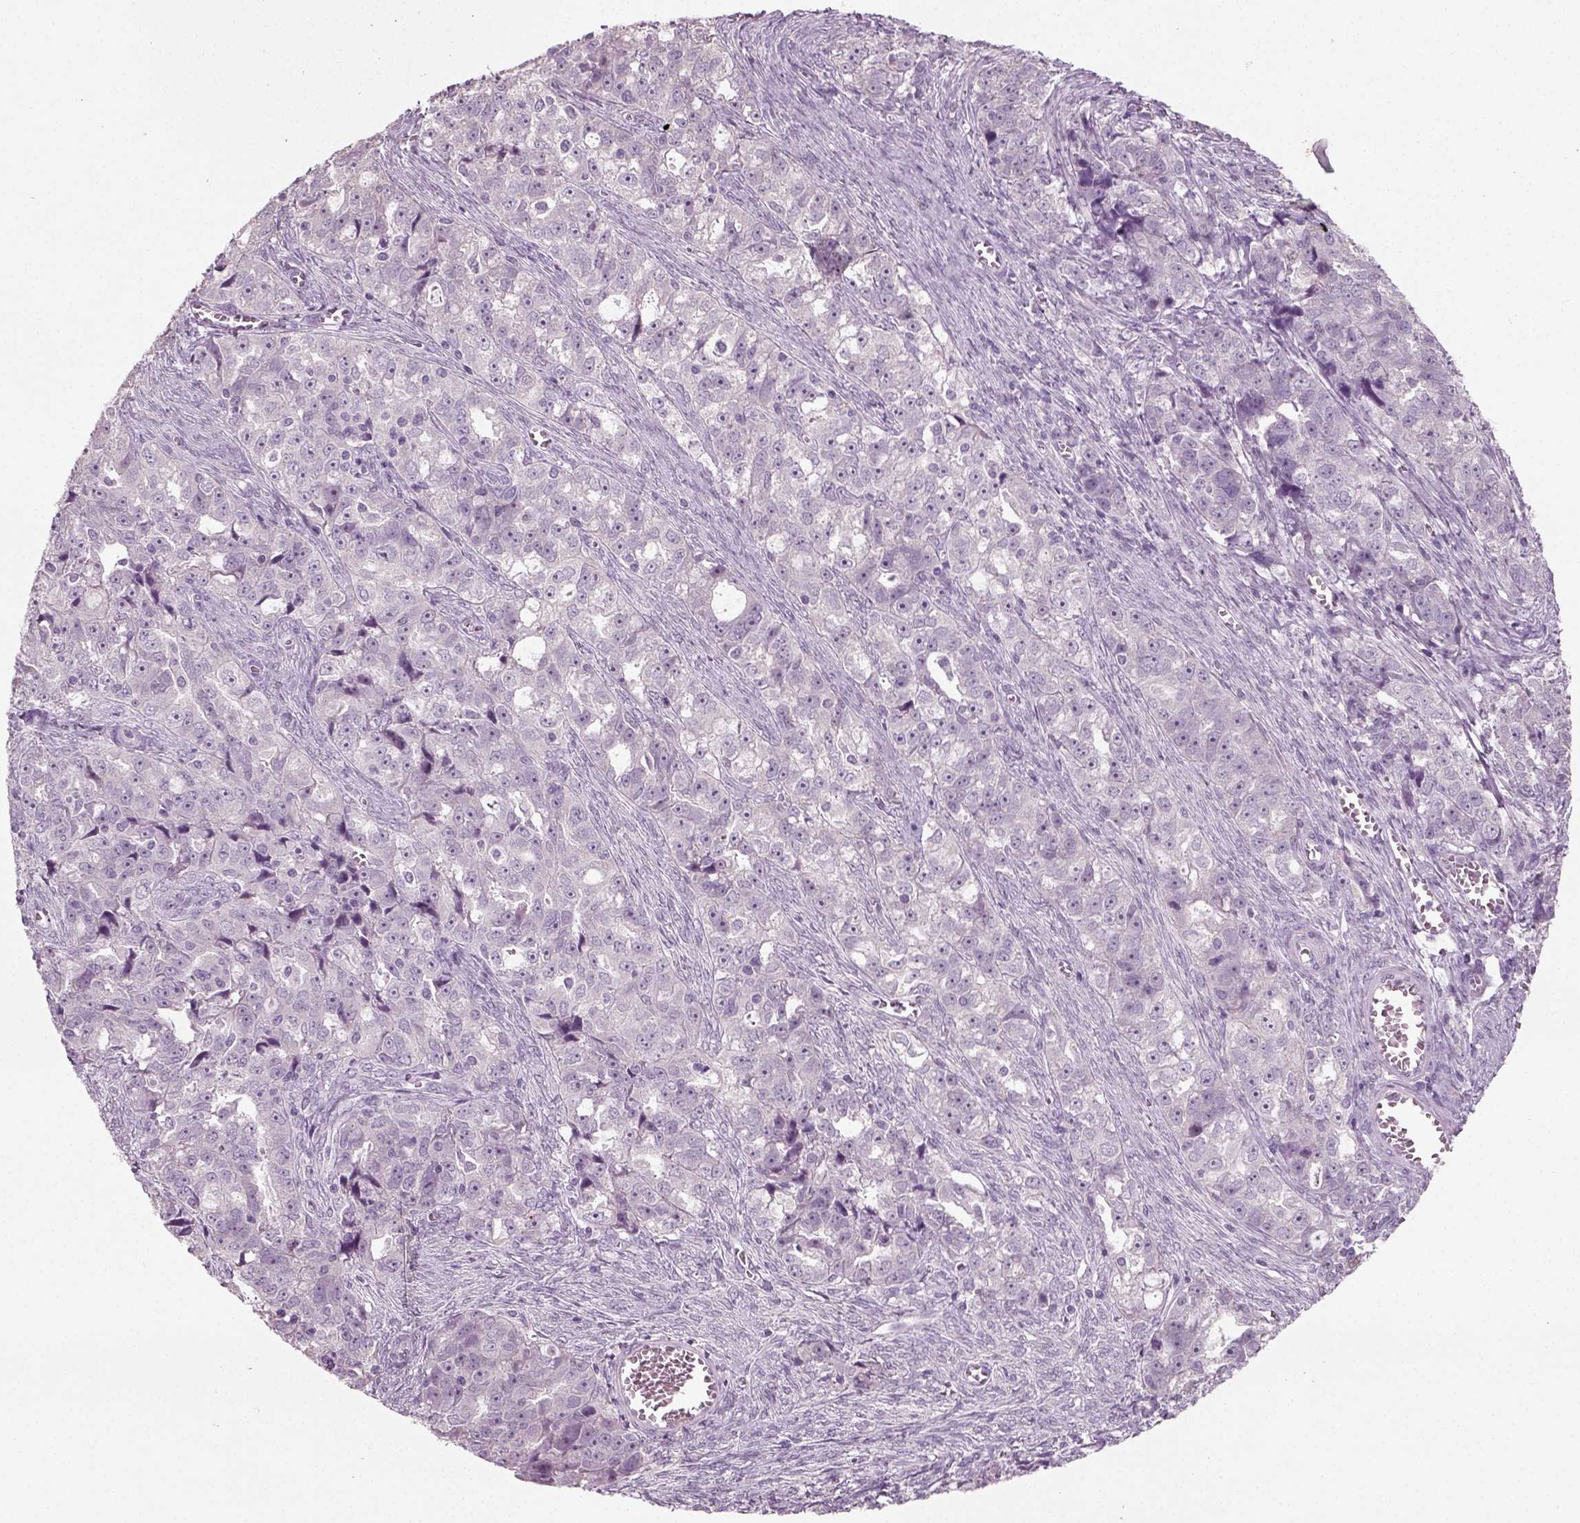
{"staining": {"intensity": "negative", "quantity": "none", "location": "none"}, "tissue": "ovarian cancer", "cell_type": "Tumor cells", "image_type": "cancer", "snomed": [{"axis": "morphology", "description": "Cystadenocarcinoma, serous, NOS"}, {"axis": "topography", "description": "Ovary"}], "caption": "Tumor cells are negative for brown protein staining in serous cystadenocarcinoma (ovarian).", "gene": "SYNGAP1", "patient": {"sex": "female", "age": 51}}